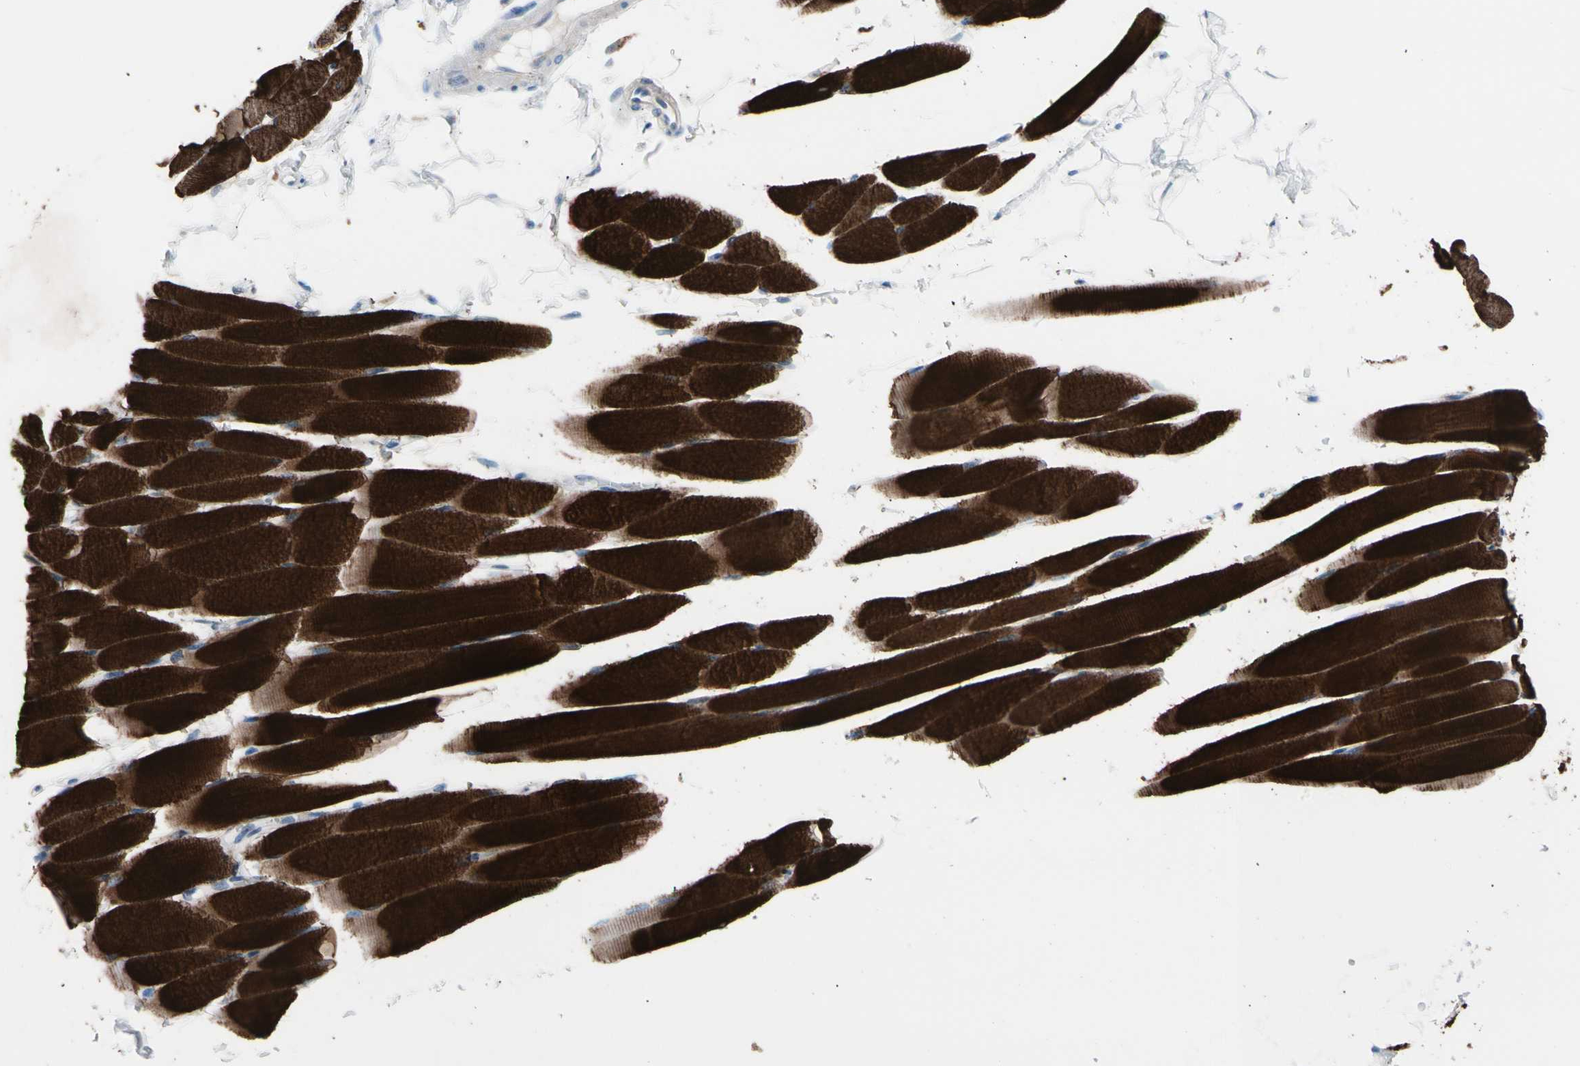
{"staining": {"intensity": "strong", "quantity": ">75%", "location": "cytoplasmic/membranous"}, "tissue": "skeletal muscle", "cell_type": "Myocytes", "image_type": "normal", "snomed": [{"axis": "morphology", "description": "Normal tissue, NOS"}, {"axis": "topography", "description": "Skeletal muscle"}, {"axis": "topography", "description": "Peripheral nerve tissue"}], "caption": "Strong cytoplasmic/membranous protein positivity is identified in approximately >75% of myocytes in skeletal muscle. Immunohistochemistry stains the protein in brown and the nuclei are stained blue.", "gene": "CASQ1", "patient": {"sex": "female", "age": 84}}